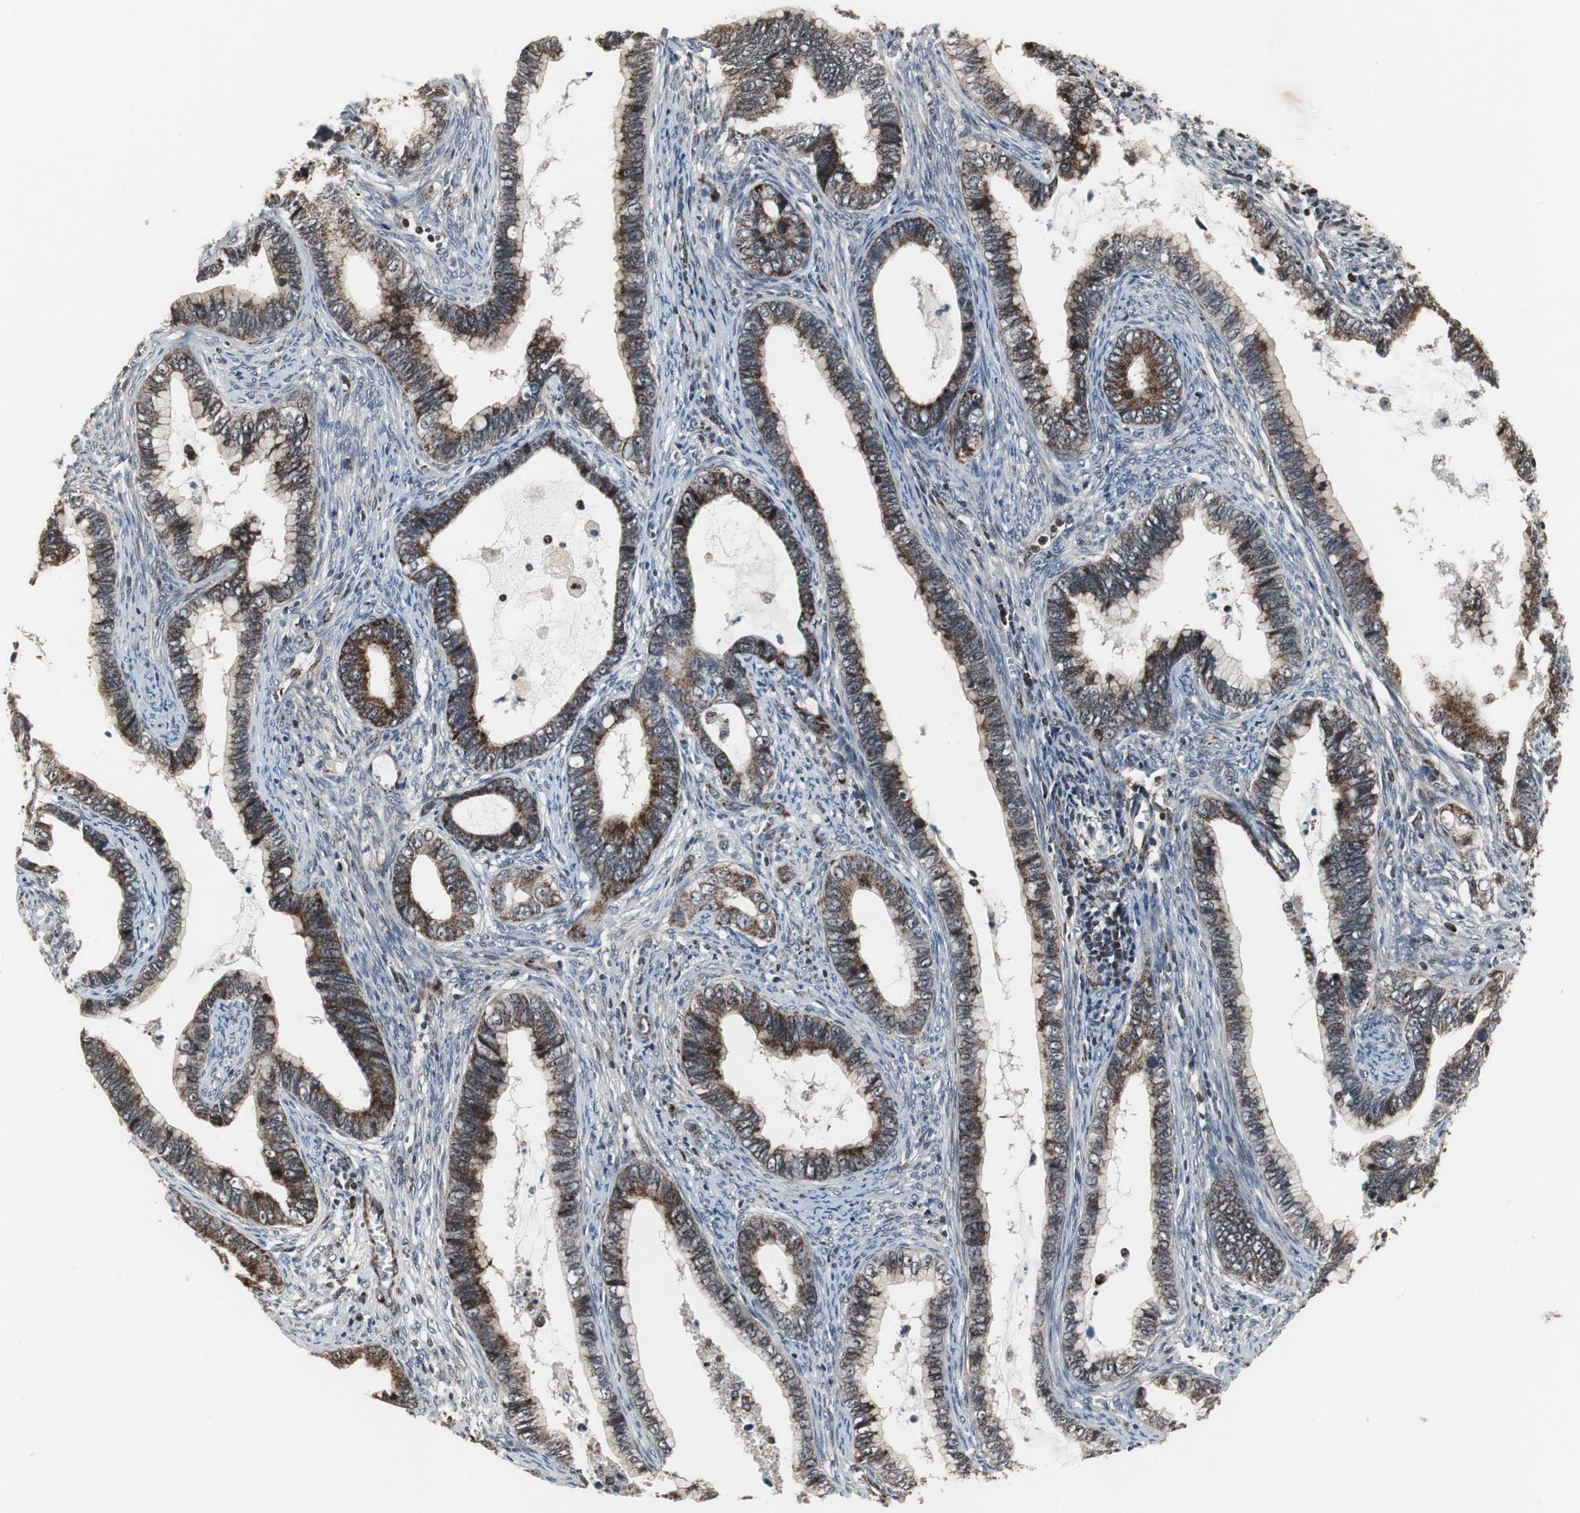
{"staining": {"intensity": "strong", "quantity": ">75%", "location": "cytoplasmic/membranous"}, "tissue": "cervical cancer", "cell_type": "Tumor cells", "image_type": "cancer", "snomed": [{"axis": "morphology", "description": "Adenocarcinoma, NOS"}, {"axis": "topography", "description": "Cervix"}], "caption": "Immunohistochemistry (IHC) histopathology image of neoplastic tissue: human adenocarcinoma (cervical) stained using immunohistochemistry (IHC) exhibits high levels of strong protein expression localized specifically in the cytoplasmic/membranous of tumor cells, appearing as a cytoplasmic/membranous brown color.", "gene": "MRPL40", "patient": {"sex": "female", "age": 44}}